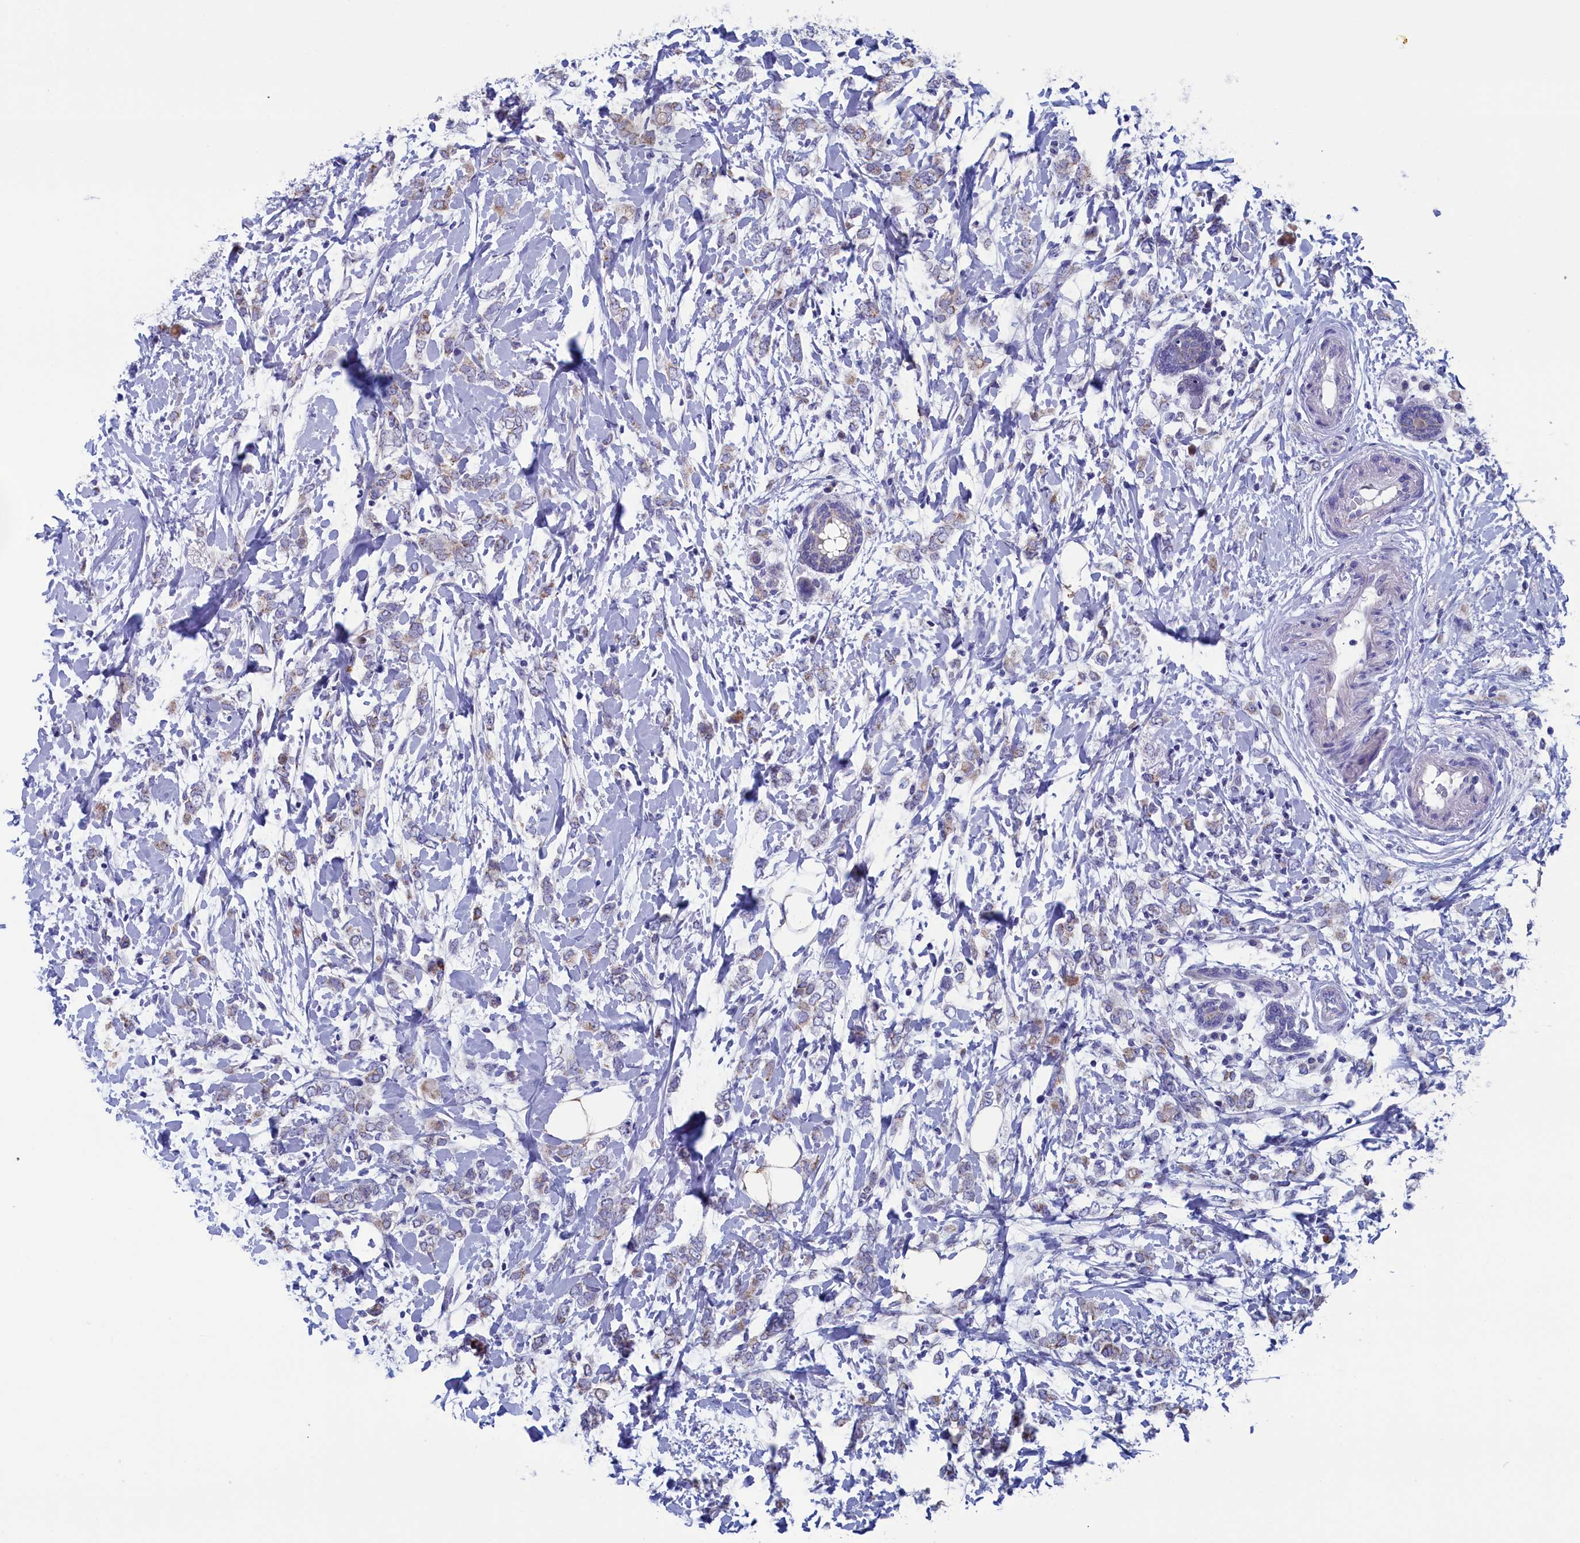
{"staining": {"intensity": "negative", "quantity": "none", "location": "none"}, "tissue": "breast cancer", "cell_type": "Tumor cells", "image_type": "cancer", "snomed": [{"axis": "morphology", "description": "Normal tissue, NOS"}, {"axis": "morphology", "description": "Lobular carcinoma"}, {"axis": "topography", "description": "Breast"}], "caption": "An immunohistochemistry (IHC) image of lobular carcinoma (breast) is shown. There is no staining in tumor cells of lobular carcinoma (breast).", "gene": "NIBAN3", "patient": {"sex": "female", "age": 47}}